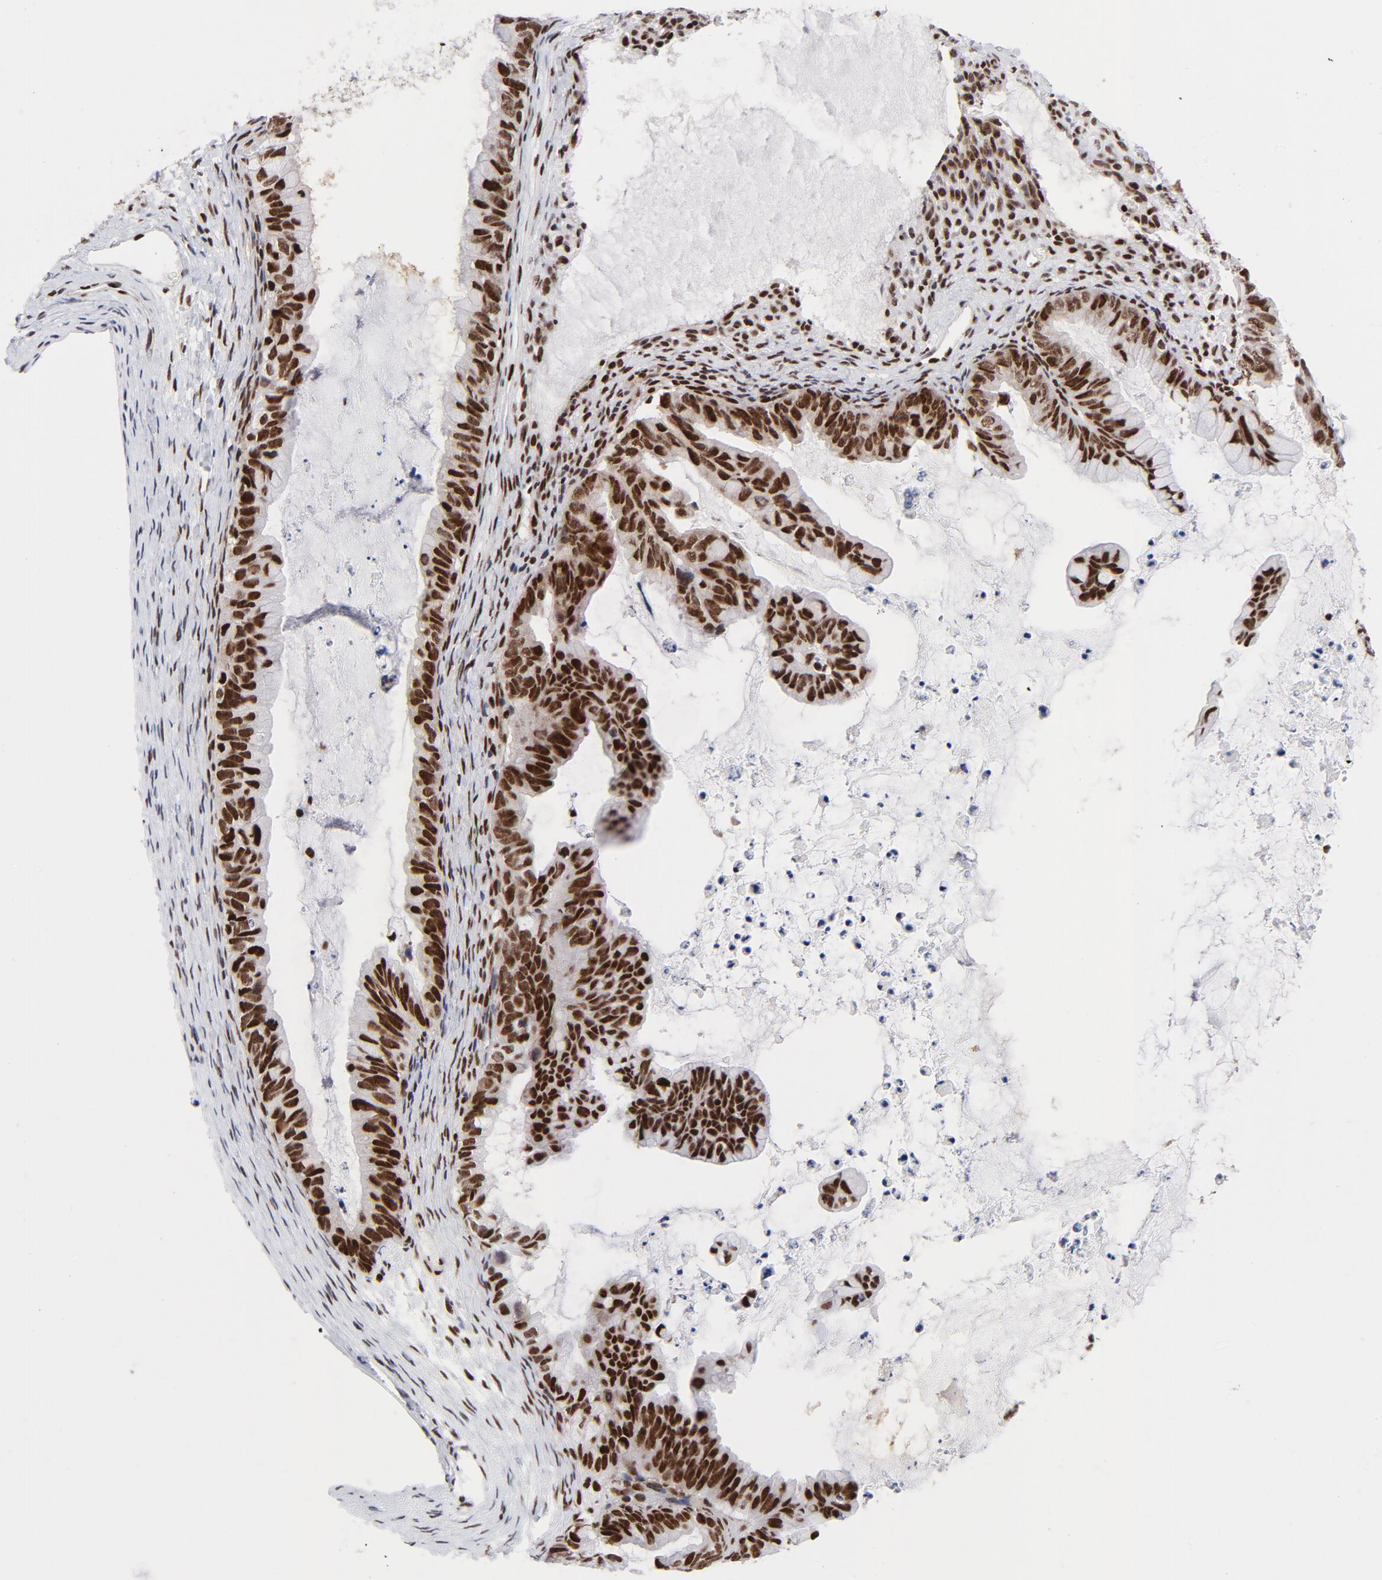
{"staining": {"intensity": "strong", "quantity": ">75%", "location": "nuclear"}, "tissue": "ovarian cancer", "cell_type": "Tumor cells", "image_type": "cancer", "snomed": [{"axis": "morphology", "description": "Cystadenocarcinoma, mucinous, NOS"}, {"axis": "topography", "description": "Ovary"}], "caption": "Brown immunohistochemical staining in mucinous cystadenocarcinoma (ovarian) demonstrates strong nuclear positivity in about >75% of tumor cells. Ihc stains the protein of interest in brown and the nuclei are stained blue.", "gene": "NFYB", "patient": {"sex": "female", "age": 36}}